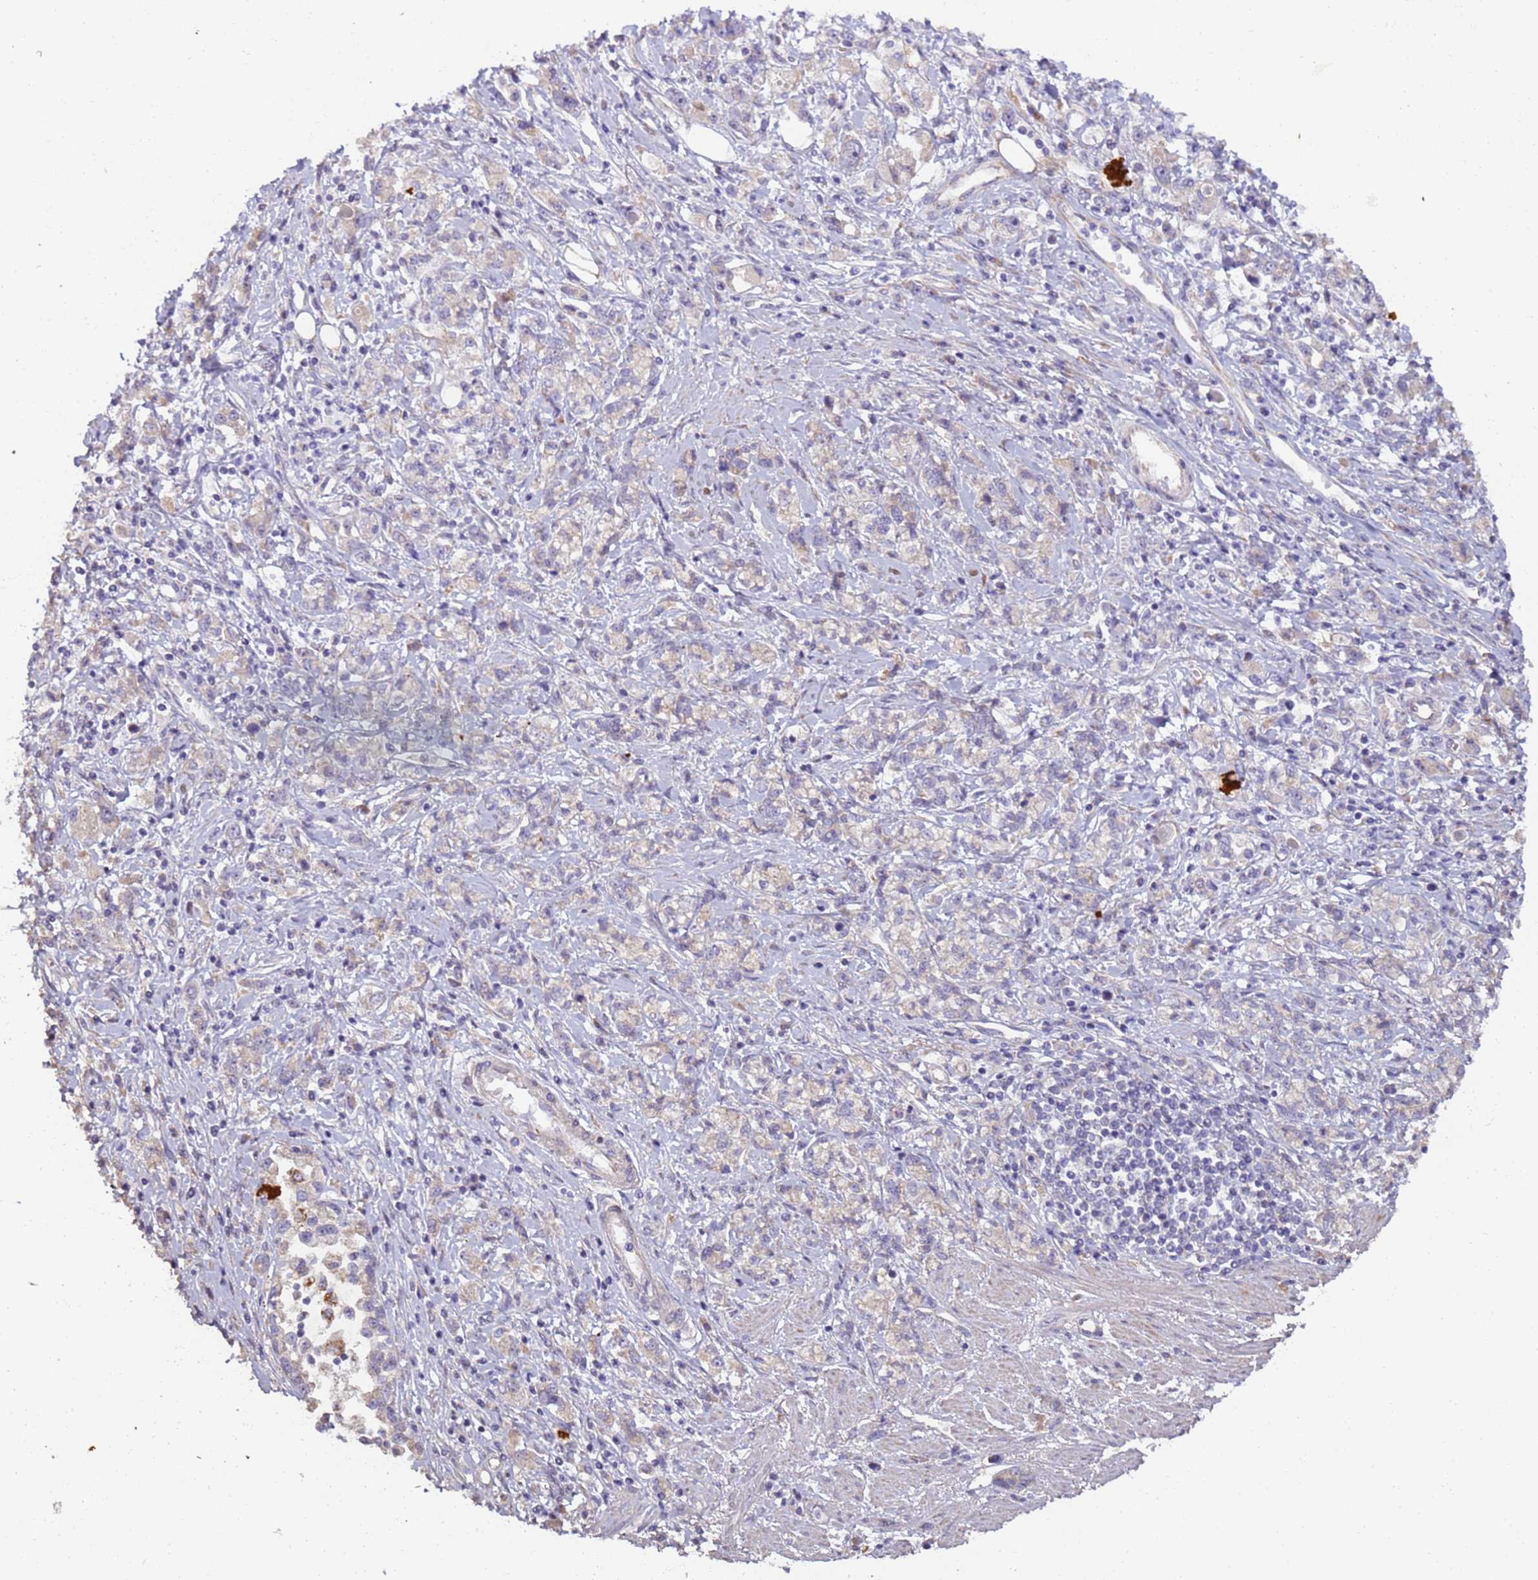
{"staining": {"intensity": "negative", "quantity": "none", "location": "none"}, "tissue": "stomach cancer", "cell_type": "Tumor cells", "image_type": "cancer", "snomed": [{"axis": "morphology", "description": "Adenocarcinoma, NOS"}, {"axis": "topography", "description": "Stomach"}], "caption": "IHC photomicrograph of neoplastic tissue: stomach adenocarcinoma stained with DAB demonstrates no significant protein expression in tumor cells. (DAB (3,3'-diaminobenzidine) immunohistochemistry (IHC), high magnification).", "gene": "RAPGEF3", "patient": {"sex": "female", "age": 76}}